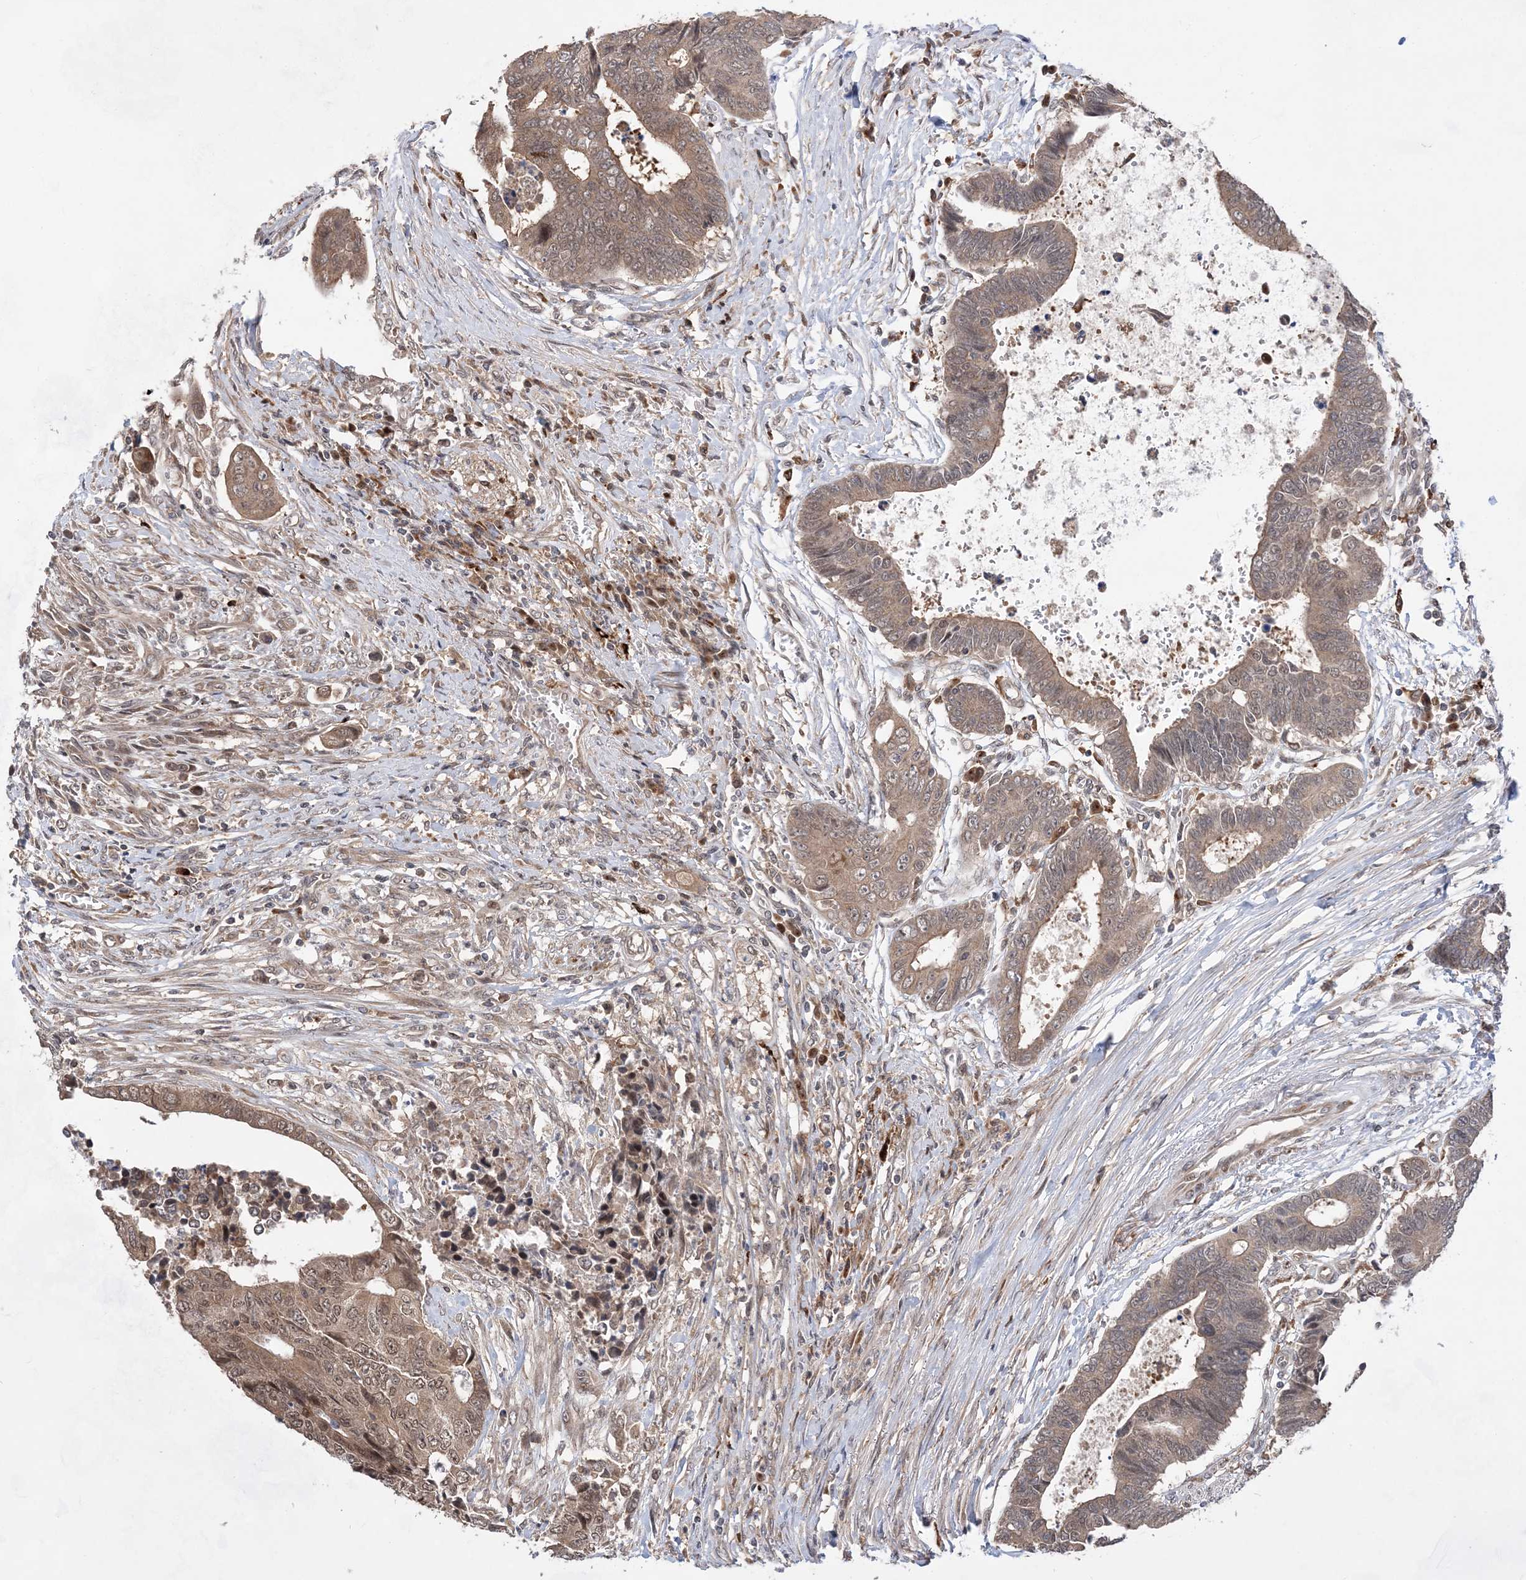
{"staining": {"intensity": "moderate", "quantity": ">75%", "location": "cytoplasmic/membranous,nuclear"}, "tissue": "colorectal cancer", "cell_type": "Tumor cells", "image_type": "cancer", "snomed": [{"axis": "morphology", "description": "Adenocarcinoma, NOS"}, {"axis": "topography", "description": "Rectum"}], "caption": "This is an image of immunohistochemistry staining of adenocarcinoma (colorectal), which shows moderate staining in the cytoplasmic/membranous and nuclear of tumor cells.", "gene": "ANAPC15", "patient": {"sex": "male", "age": 84}}